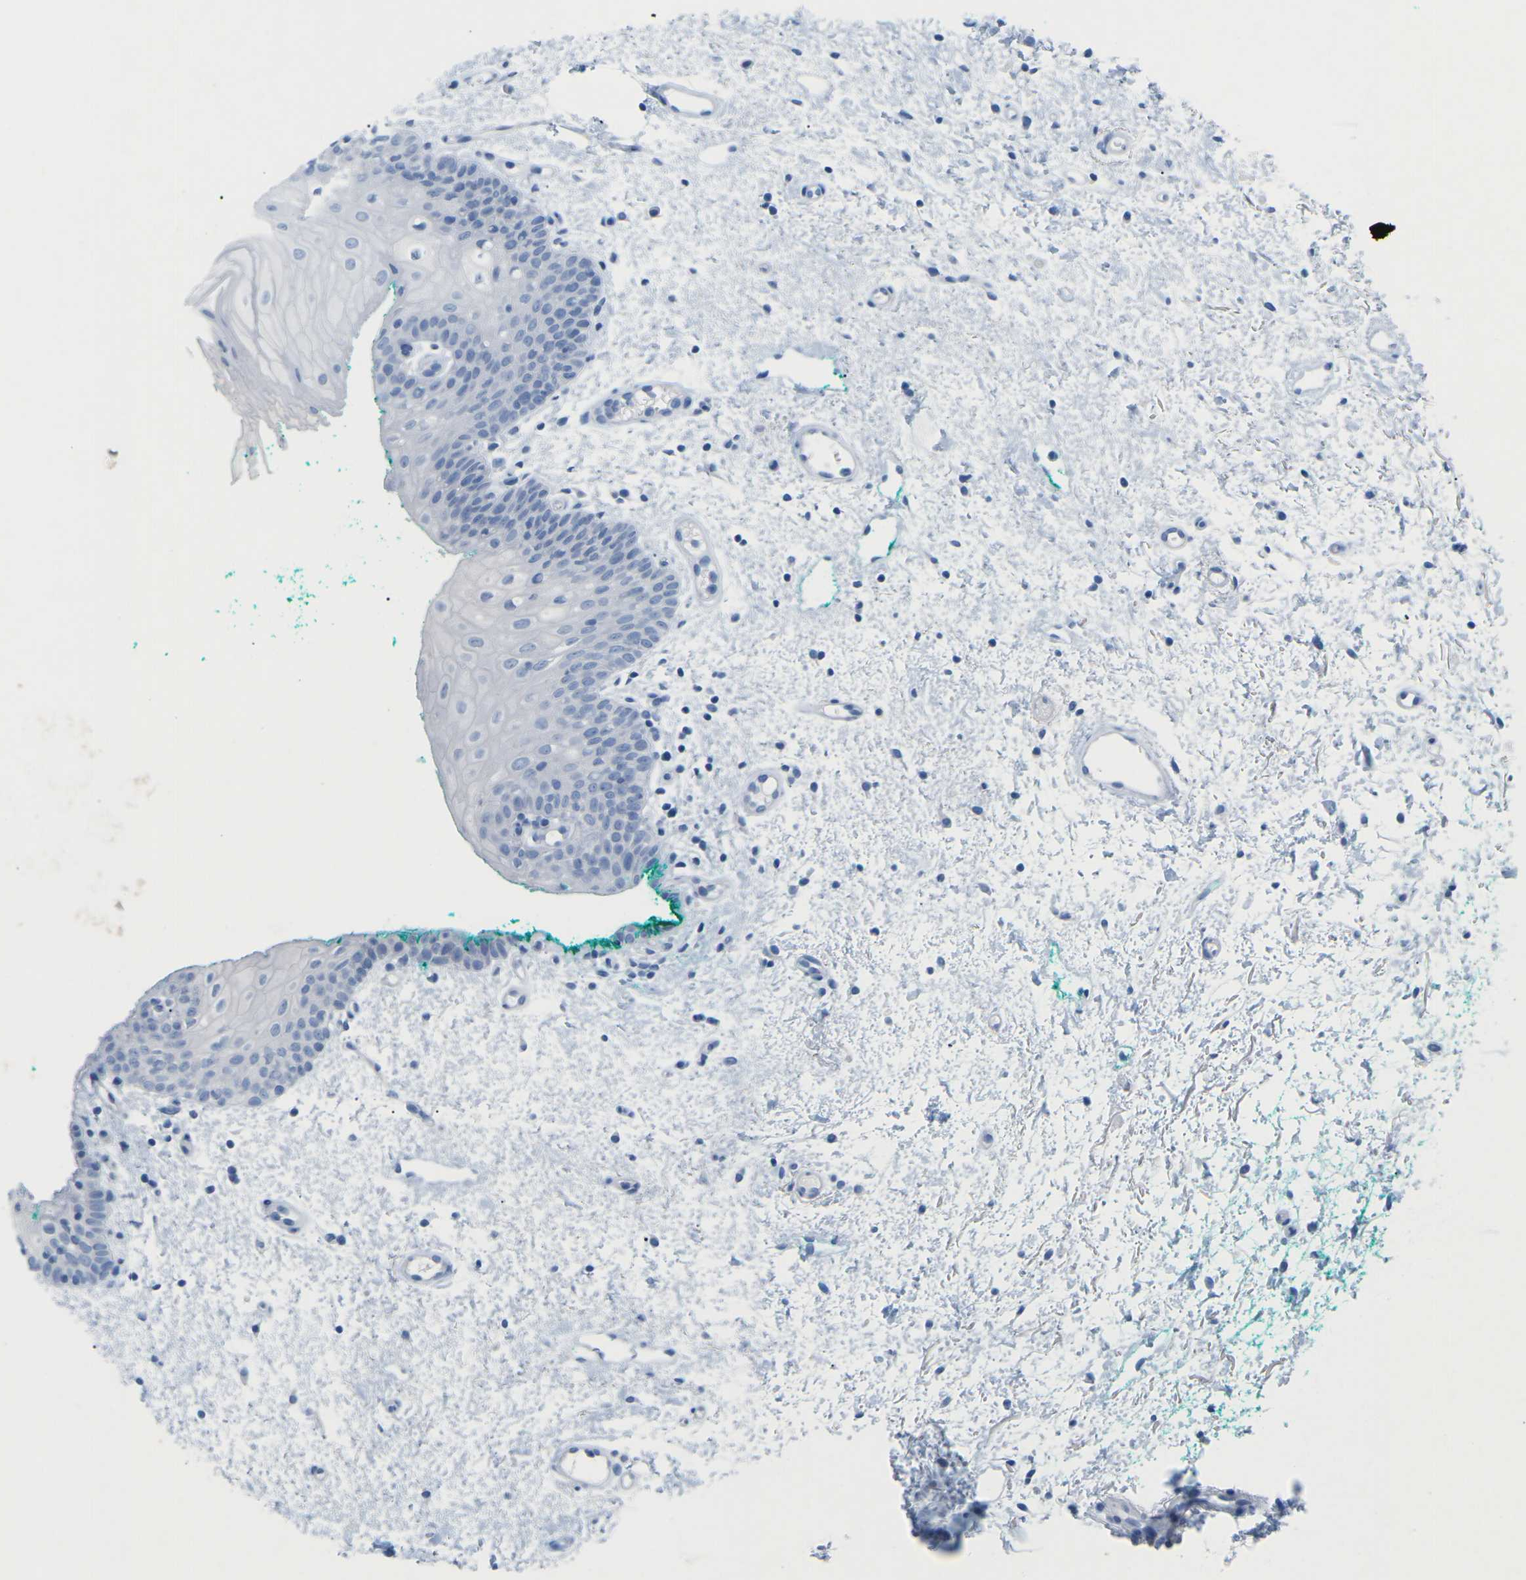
{"staining": {"intensity": "negative", "quantity": "none", "location": "none"}, "tissue": "oral mucosa", "cell_type": "Squamous epithelial cells", "image_type": "normal", "snomed": [{"axis": "morphology", "description": "Normal tissue, NOS"}, {"axis": "morphology", "description": "Squamous cell carcinoma, NOS"}, {"axis": "topography", "description": "Oral tissue"}, {"axis": "topography", "description": "Salivary gland"}, {"axis": "topography", "description": "Head-Neck"}], "caption": "A high-resolution histopathology image shows IHC staining of unremarkable oral mucosa, which exhibits no significant expression in squamous epithelial cells. (Brightfield microscopy of DAB immunohistochemistry (IHC) at high magnification).", "gene": "HBG2", "patient": {"sex": "female", "age": 62}}